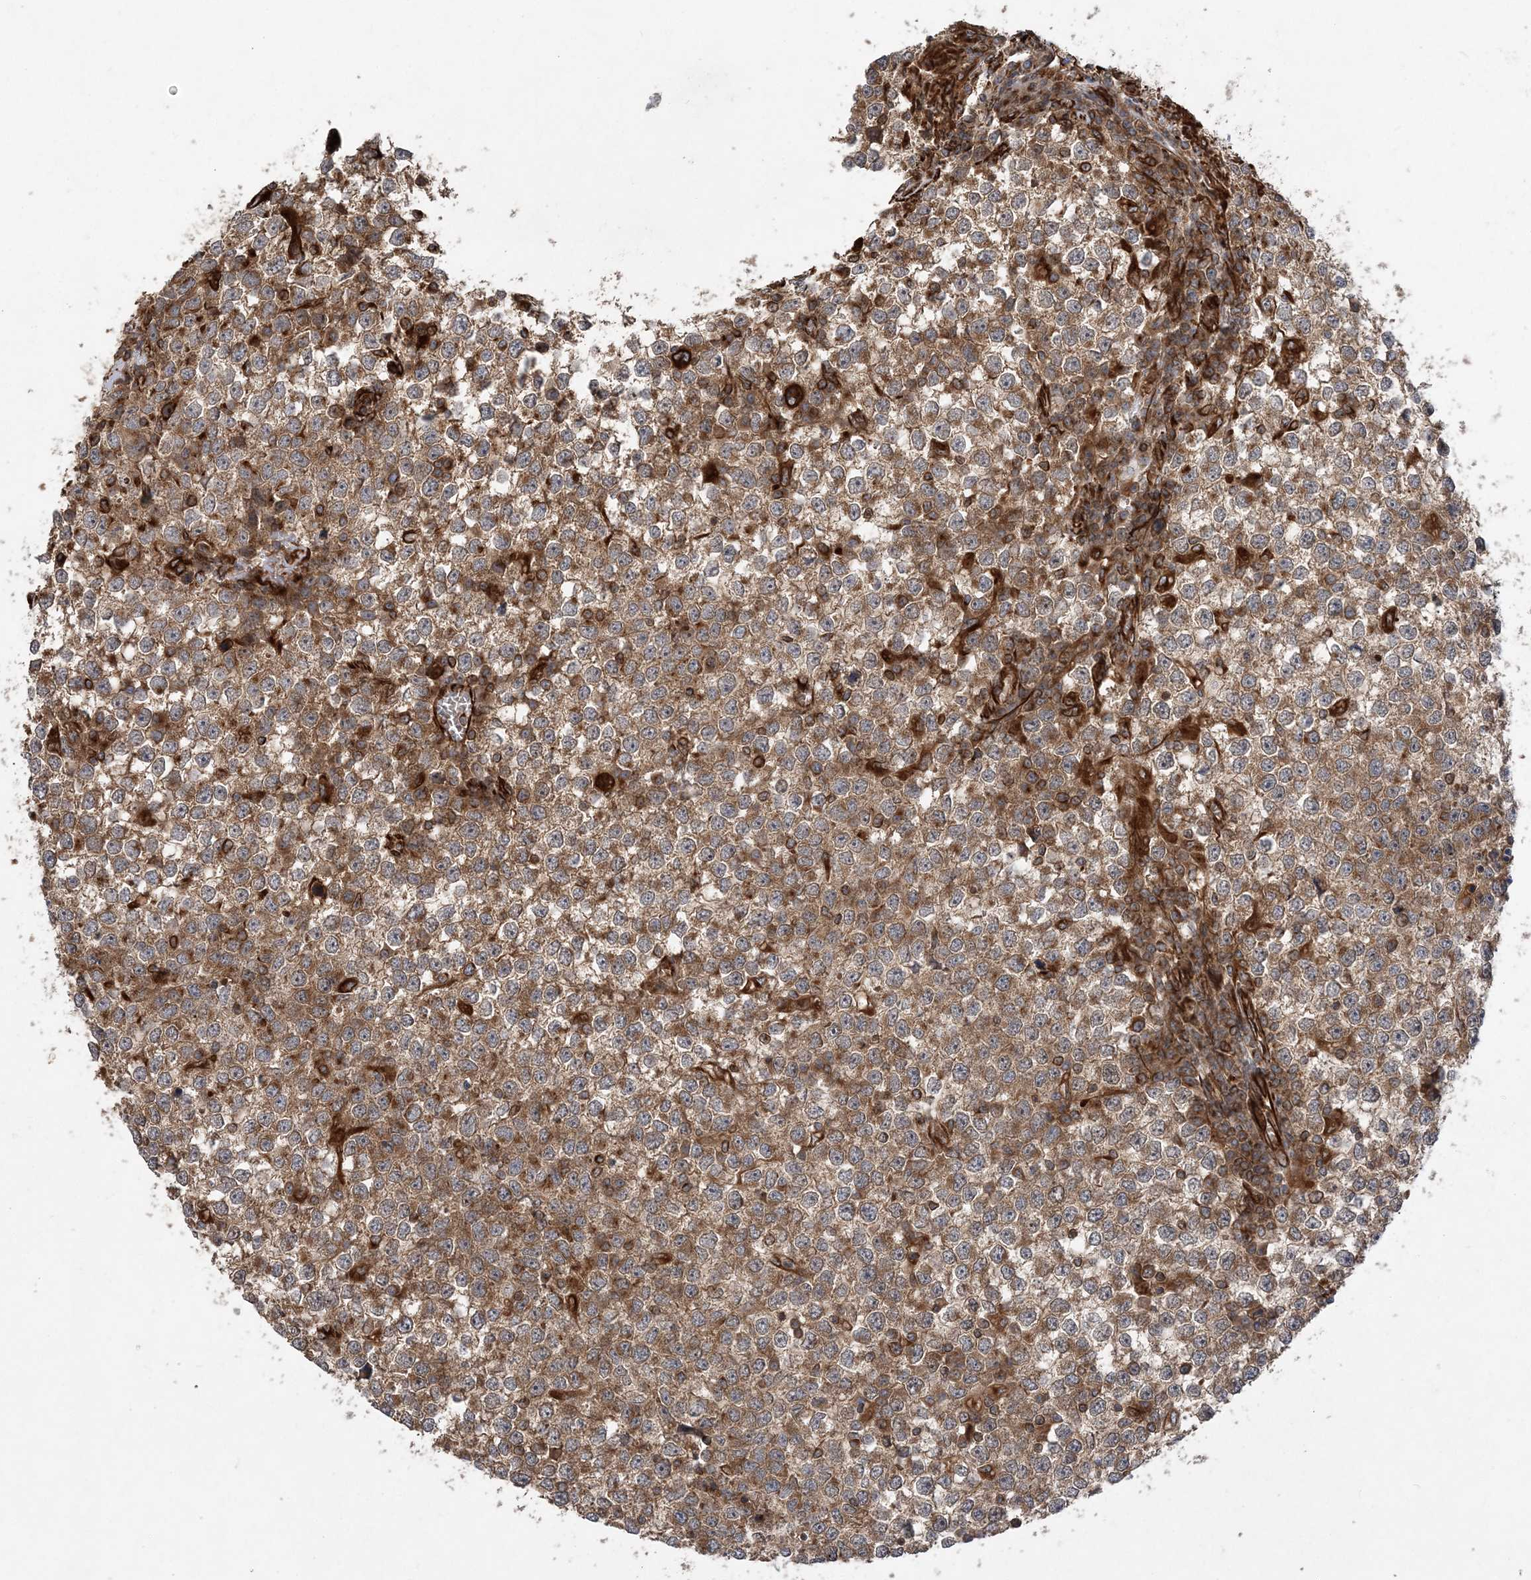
{"staining": {"intensity": "moderate", "quantity": ">75%", "location": "cytoplasmic/membranous"}, "tissue": "testis cancer", "cell_type": "Tumor cells", "image_type": "cancer", "snomed": [{"axis": "morphology", "description": "Seminoma, NOS"}, {"axis": "topography", "description": "Testis"}], "caption": "IHC staining of testis cancer, which reveals medium levels of moderate cytoplasmic/membranous staining in about >75% of tumor cells indicating moderate cytoplasmic/membranous protein expression. The staining was performed using DAB (brown) for protein detection and nuclei were counterstained in hematoxylin (blue).", "gene": "FAM114A2", "patient": {"sex": "male", "age": 65}}